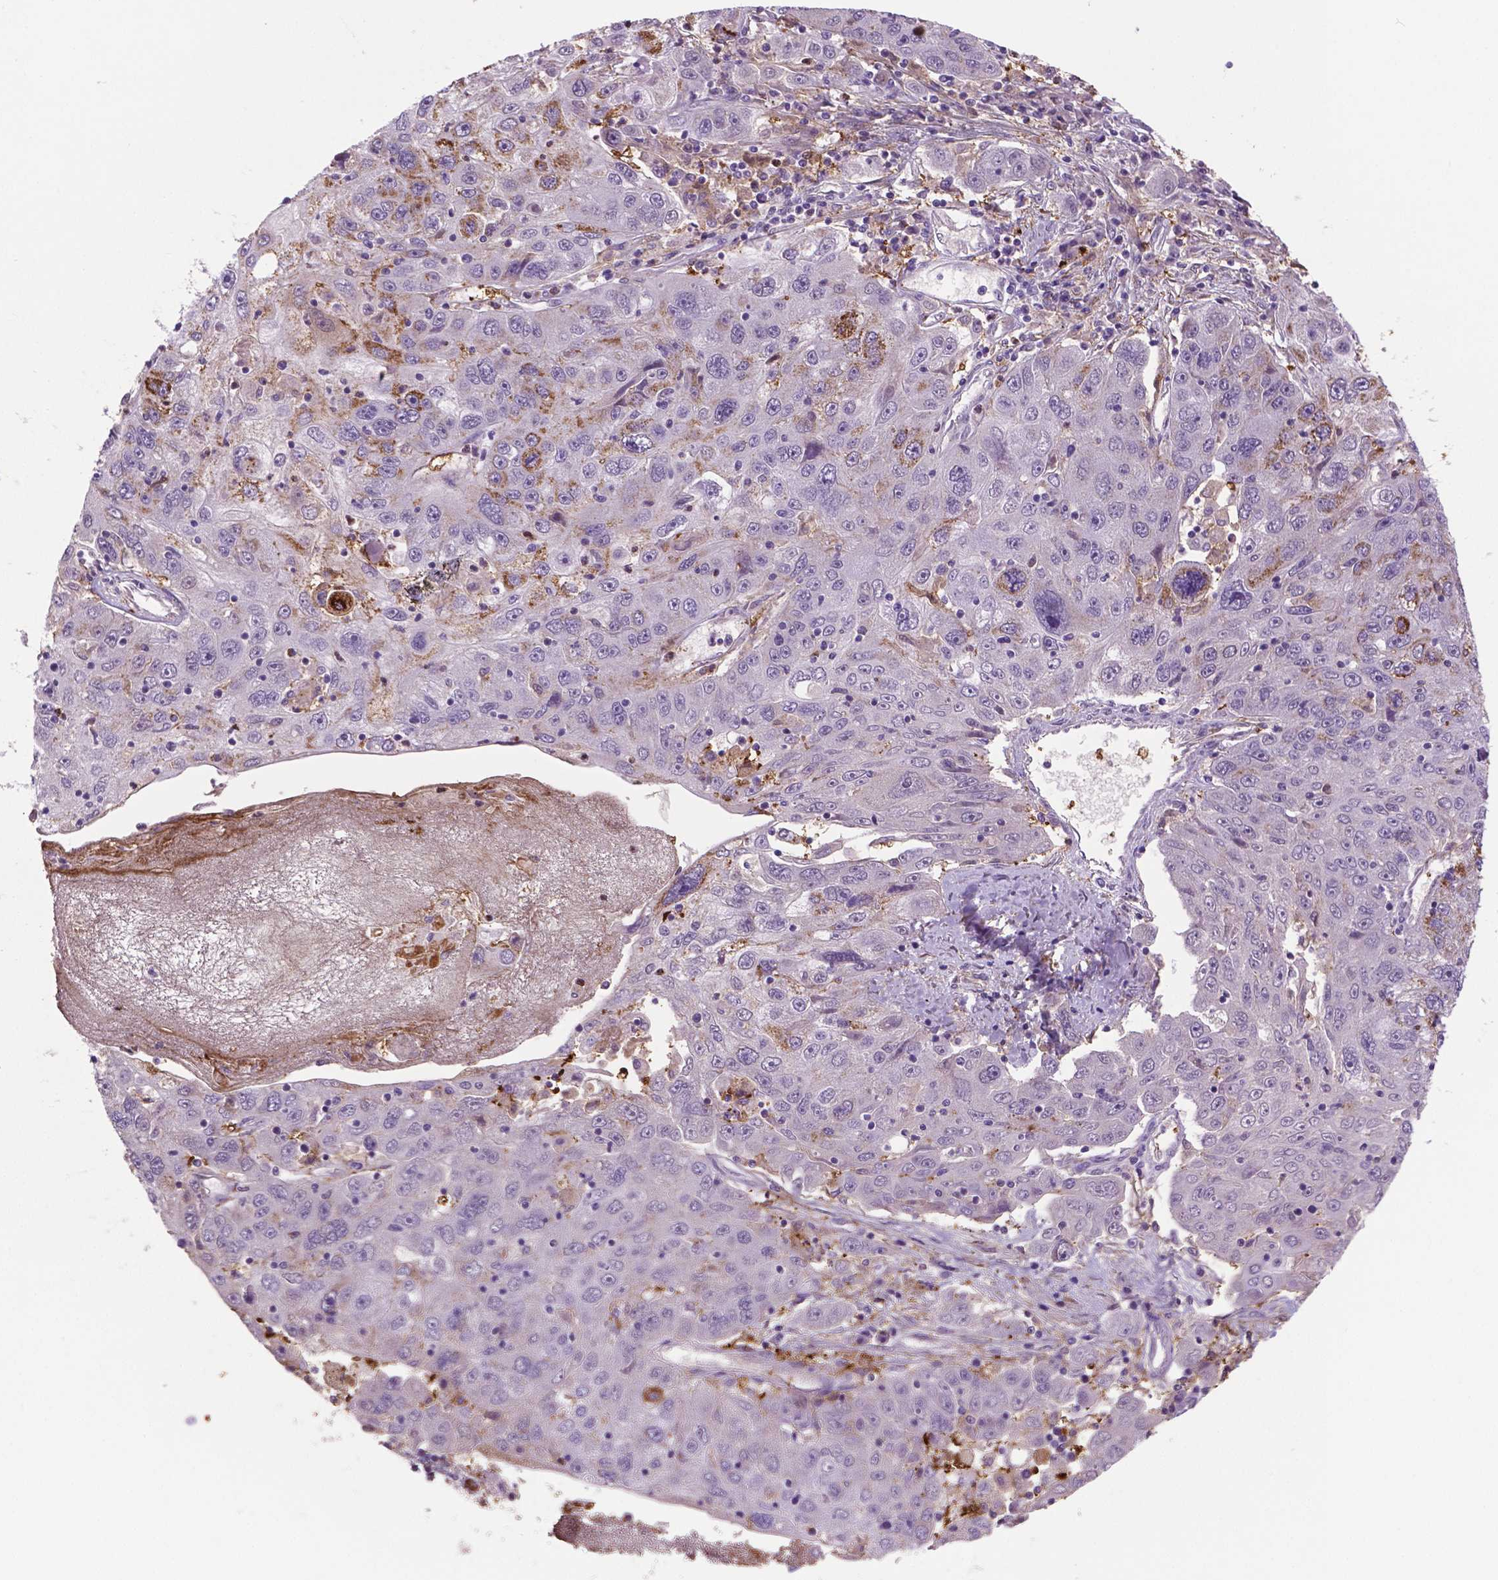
{"staining": {"intensity": "negative", "quantity": "none", "location": "none"}, "tissue": "stomach cancer", "cell_type": "Tumor cells", "image_type": "cancer", "snomed": [{"axis": "morphology", "description": "Adenocarcinoma, NOS"}, {"axis": "topography", "description": "Stomach"}], "caption": "Tumor cells are negative for brown protein staining in stomach adenocarcinoma.", "gene": "PLIN3", "patient": {"sex": "male", "age": 56}}